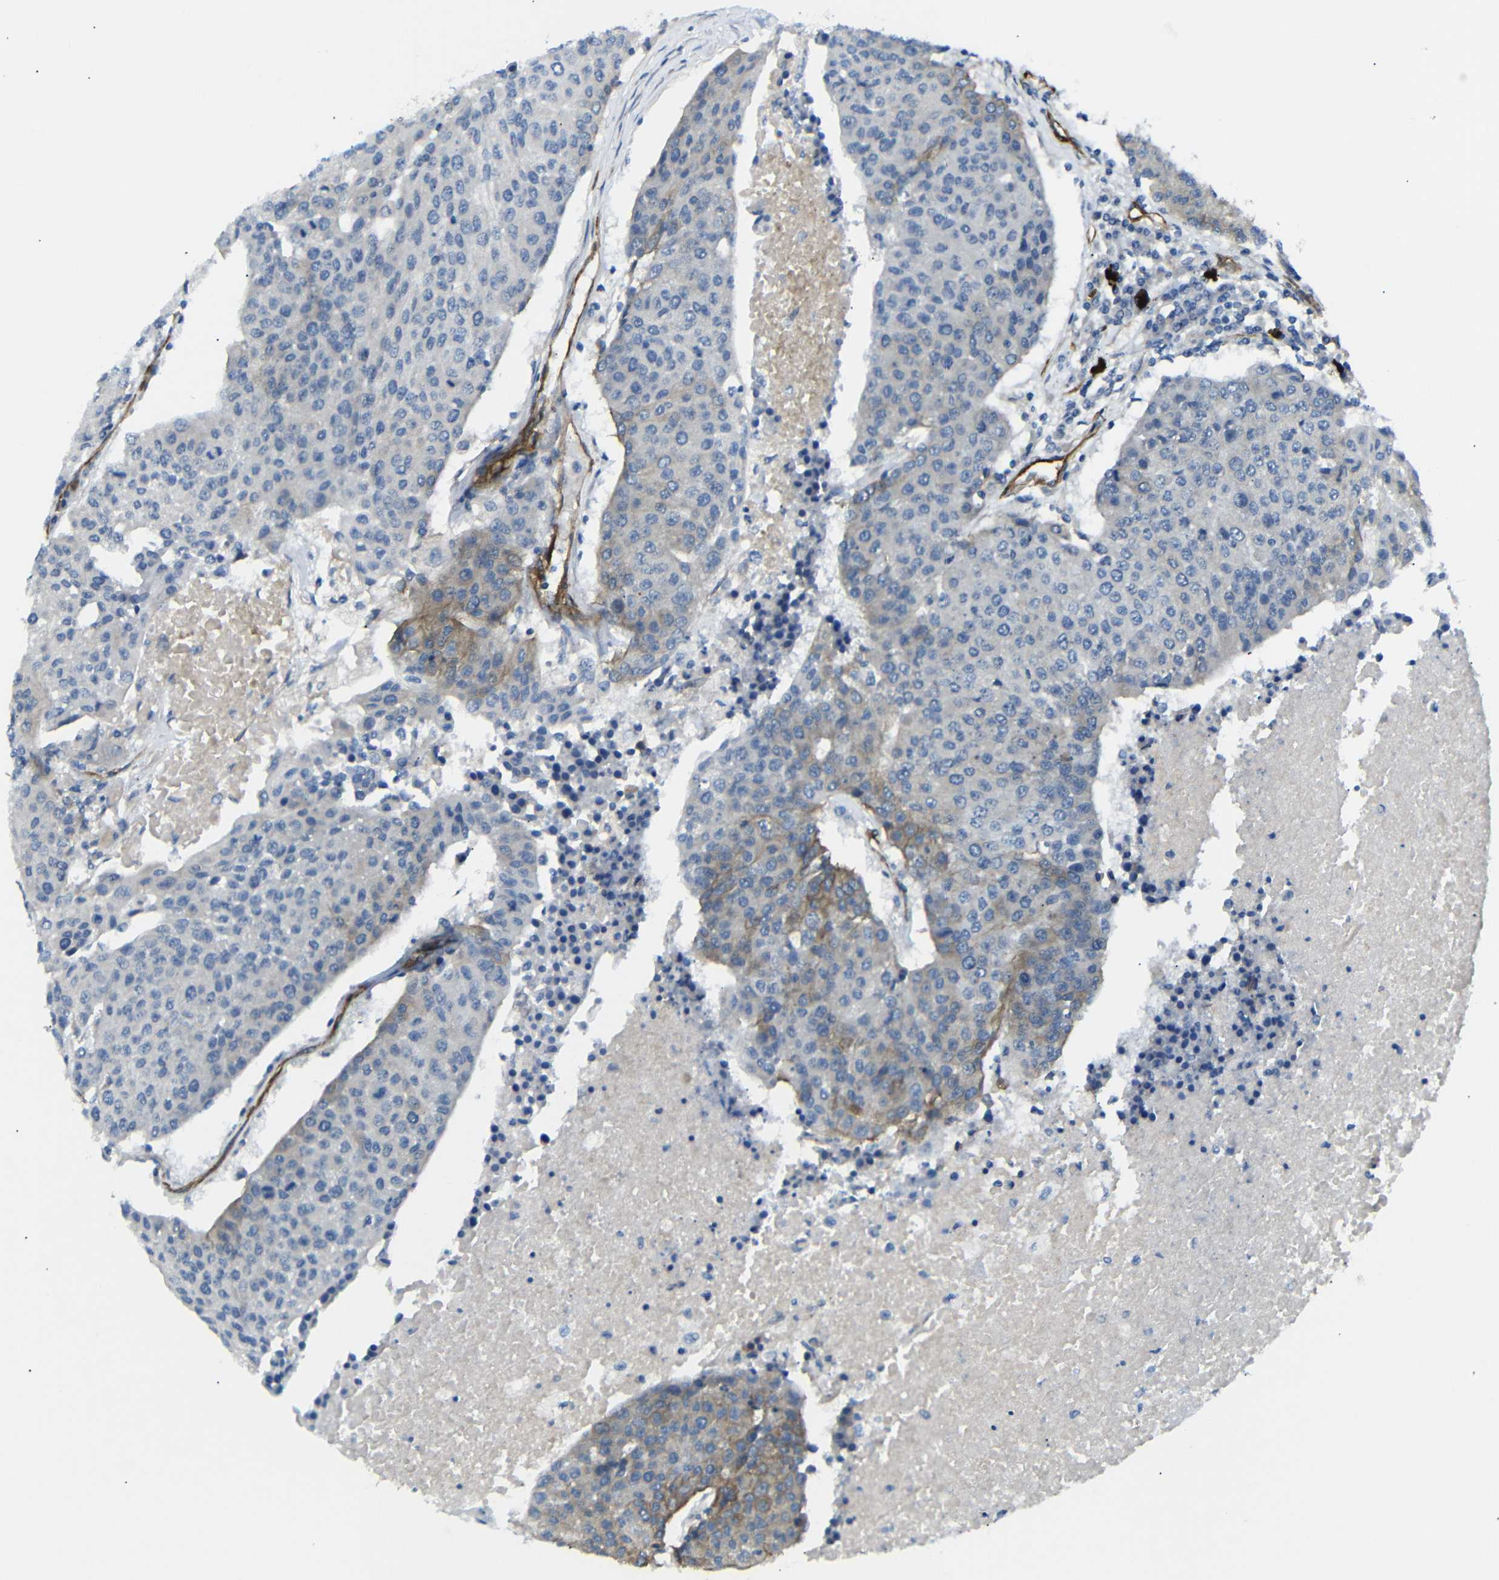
{"staining": {"intensity": "weak", "quantity": "<25%", "location": "cytoplasmic/membranous"}, "tissue": "urothelial cancer", "cell_type": "Tumor cells", "image_type": "cancer", "snomed": [{"axis": "morphology", "description": "Urothelial carcinoma, High grade"}, {"axis": "topography", "description": "Urinary bladder"}], "caption": "Immunohistochemistry photomicrograph of urothelial carcinoma (high-grade) stained for a protein (brown), which exhibits no expression in tumor cells.", "gene": "MYO1B", "patient": {"sex": "female", "age": 85}}